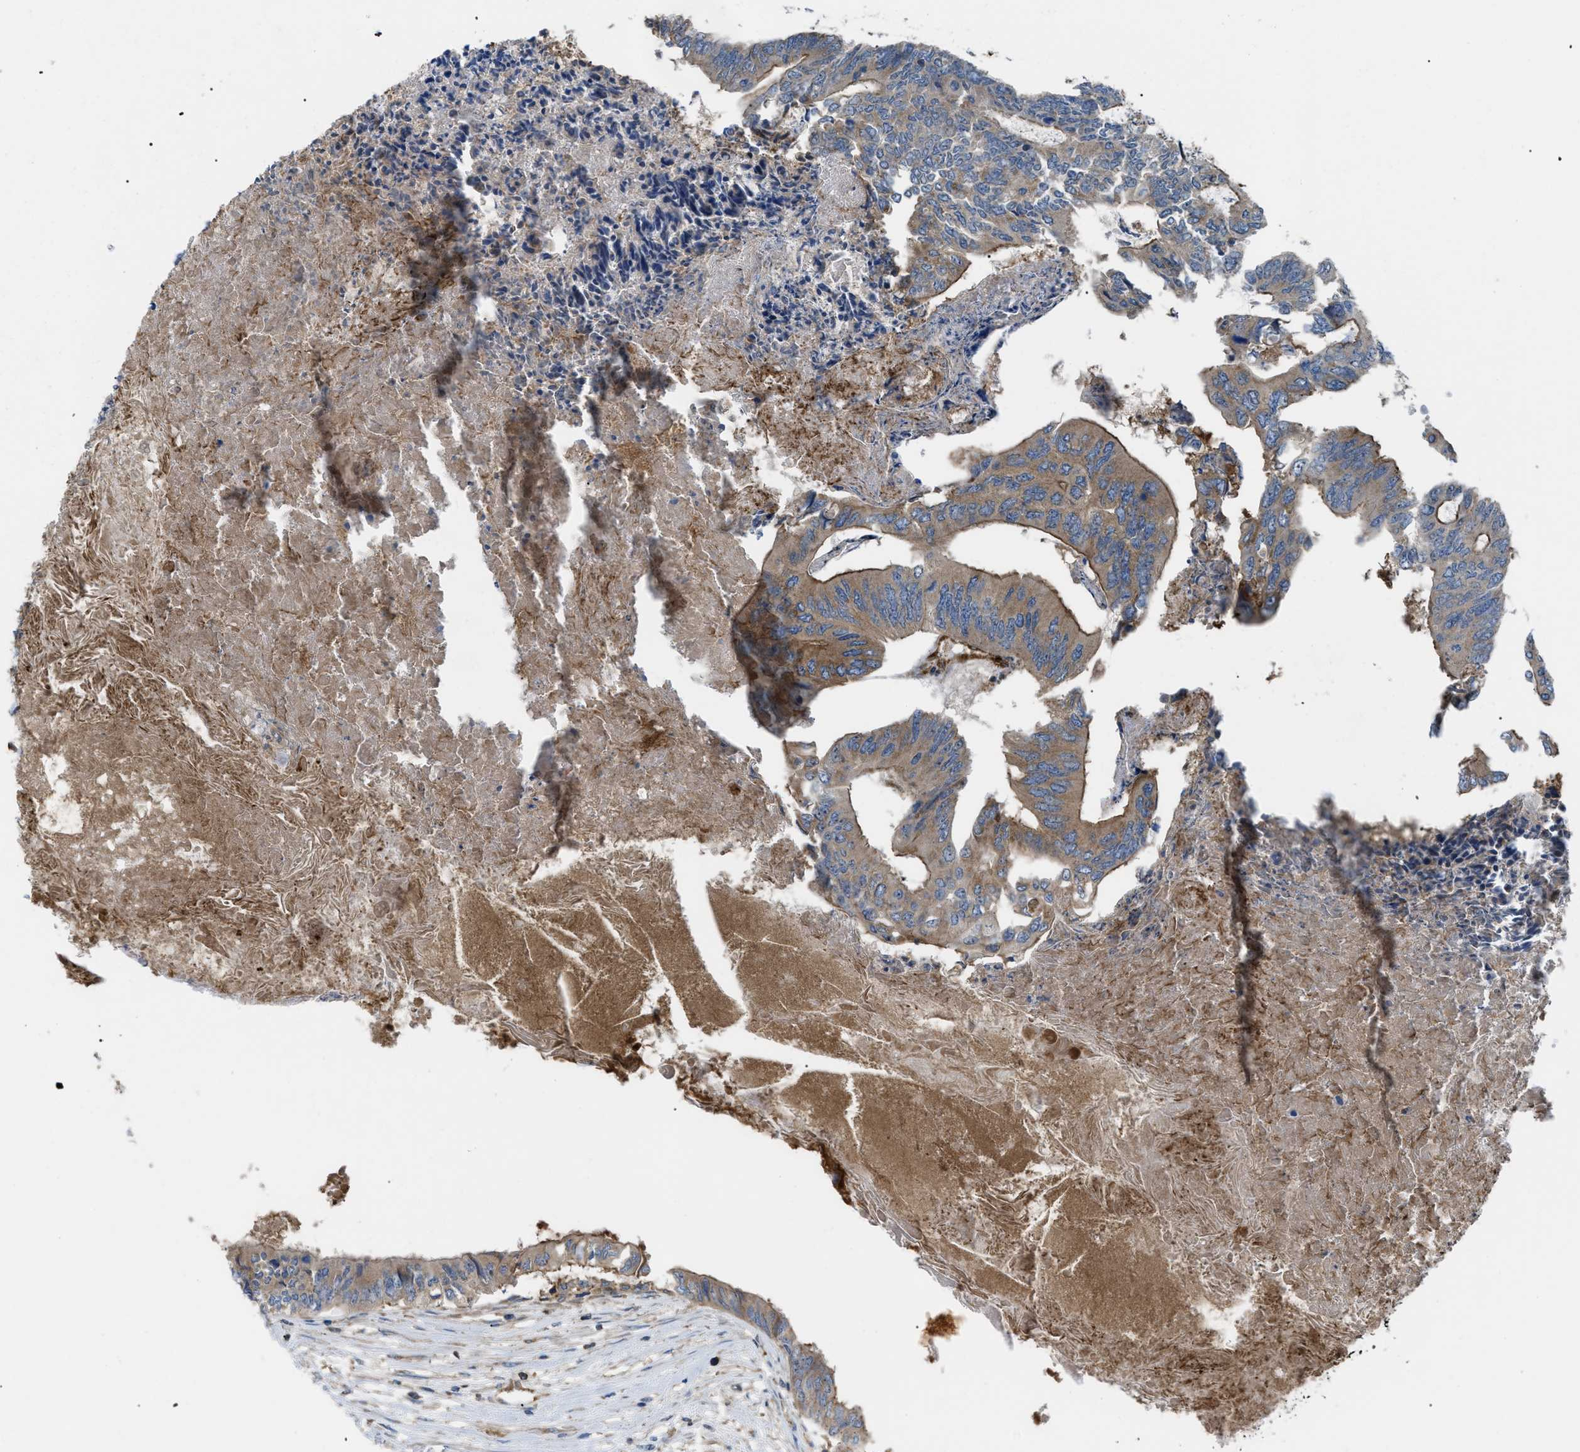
{"staining": {"intensity": "moderate", "quantity": ">75%", "location": "cytoplasmic/membranous"}, "tissue": "colorectal cancer", "cell_type": "Tumor cells", "image_type": "cancer", "snomed": [{"axis": "morphology", "description": "Adenocarcinoma, NOS"}, {"axis": "topography", "description": "Rectum"}], "caption": "This is a micrograph of immunohistochemistry staining of adenocarcinoma (colorectal), which shows moderate staining in the cytoplasmic/membranous of tumor cells.", "gene": "ATP2A3", "patient": {"sex": "male", "age": 63}}